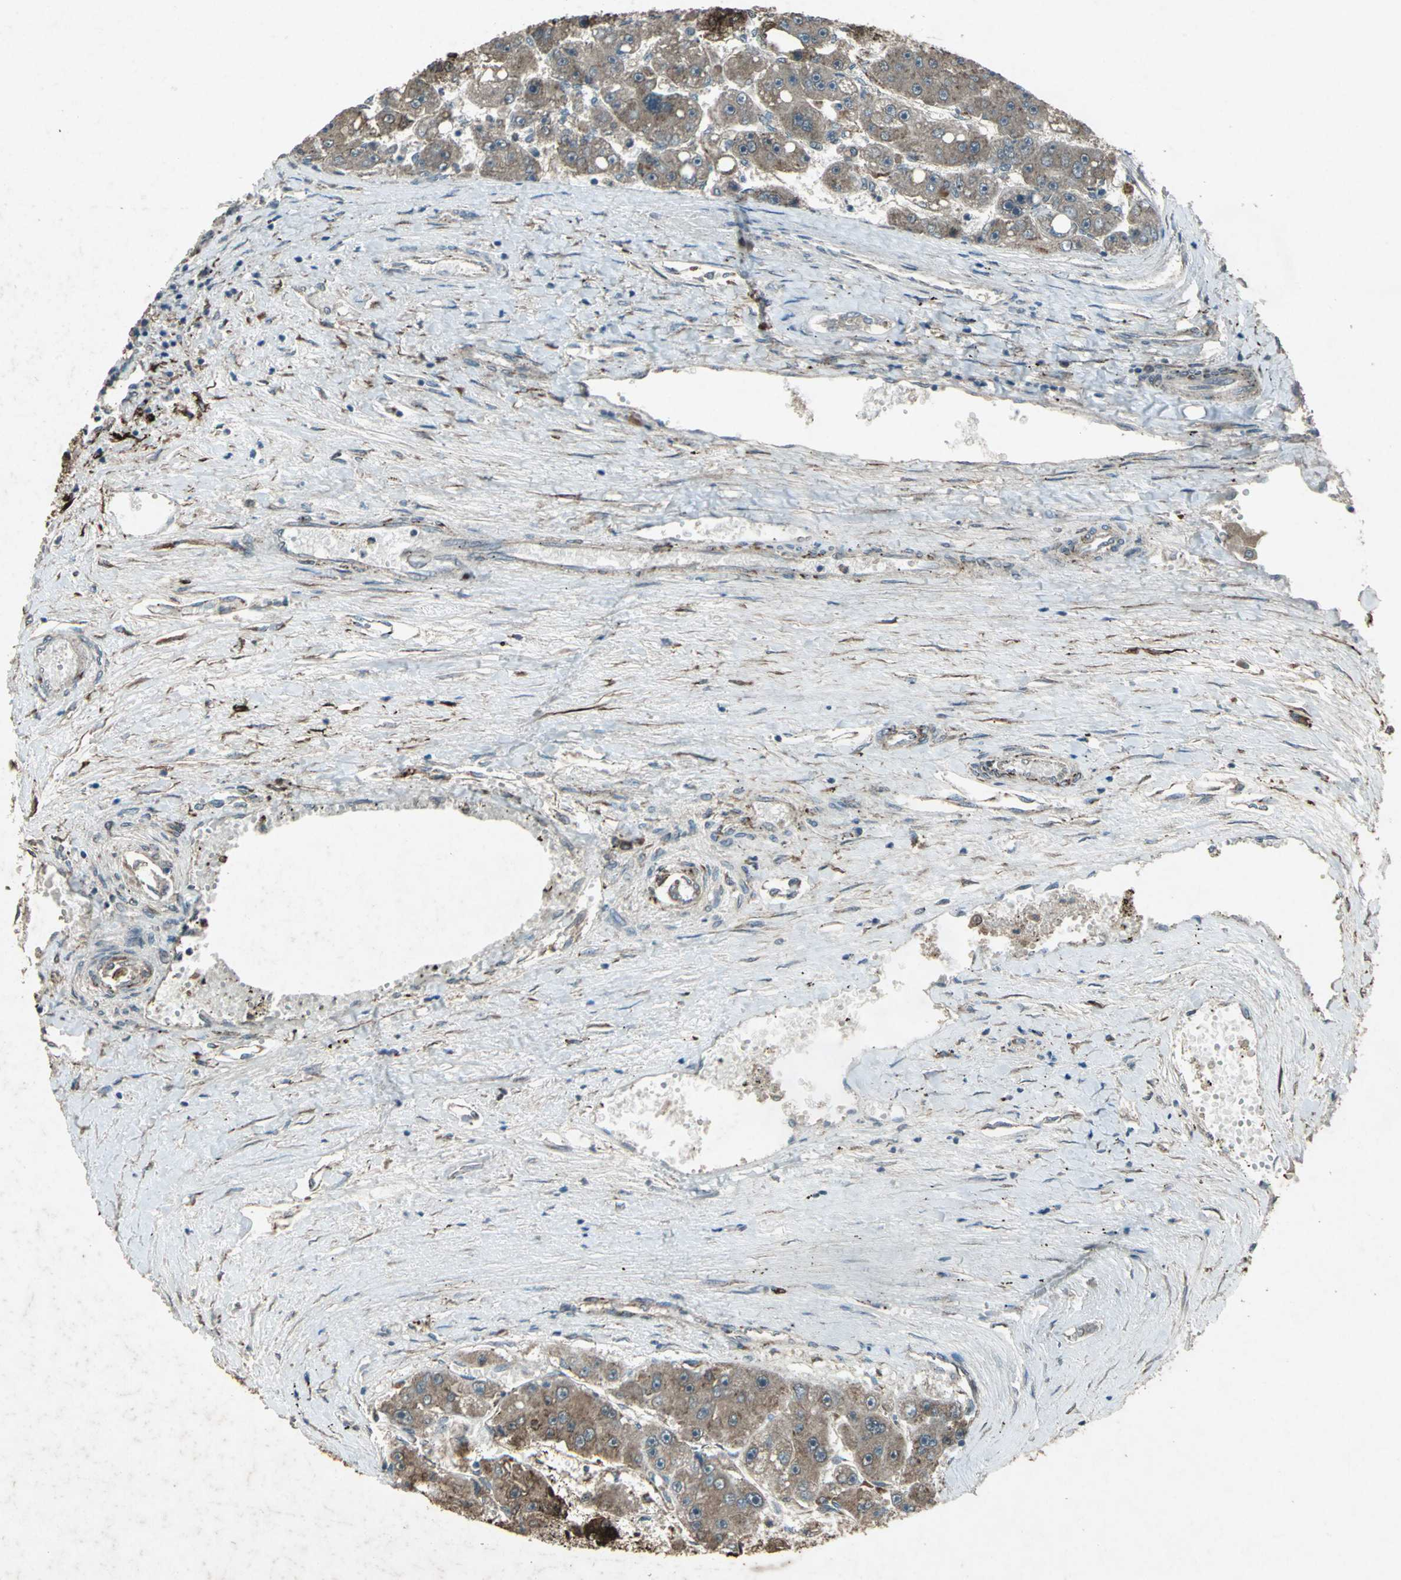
{"staining": {"intensity": "weak", "quantity": ">75%", "location": "cytoplasmic/membranous"}, "tissue": "liver cancer", "cell_type": "Tumor cells", "image_type": "cancer", "snomed": [{"axis": "morphology", "description": "Carcinoma, Hepatocellular, NOS"}, {"axis": "topography", "description": "Liver"}], "caption": "An image showing weak cytoplasmic/membranous positivity in approximately >75% of tumor cells in liver hepatocellular carcinoma, as visualized by brown immunohistochemical staining.", "gene": "SEPTIN4", "patient": {"sex": "female", "age": 61}}